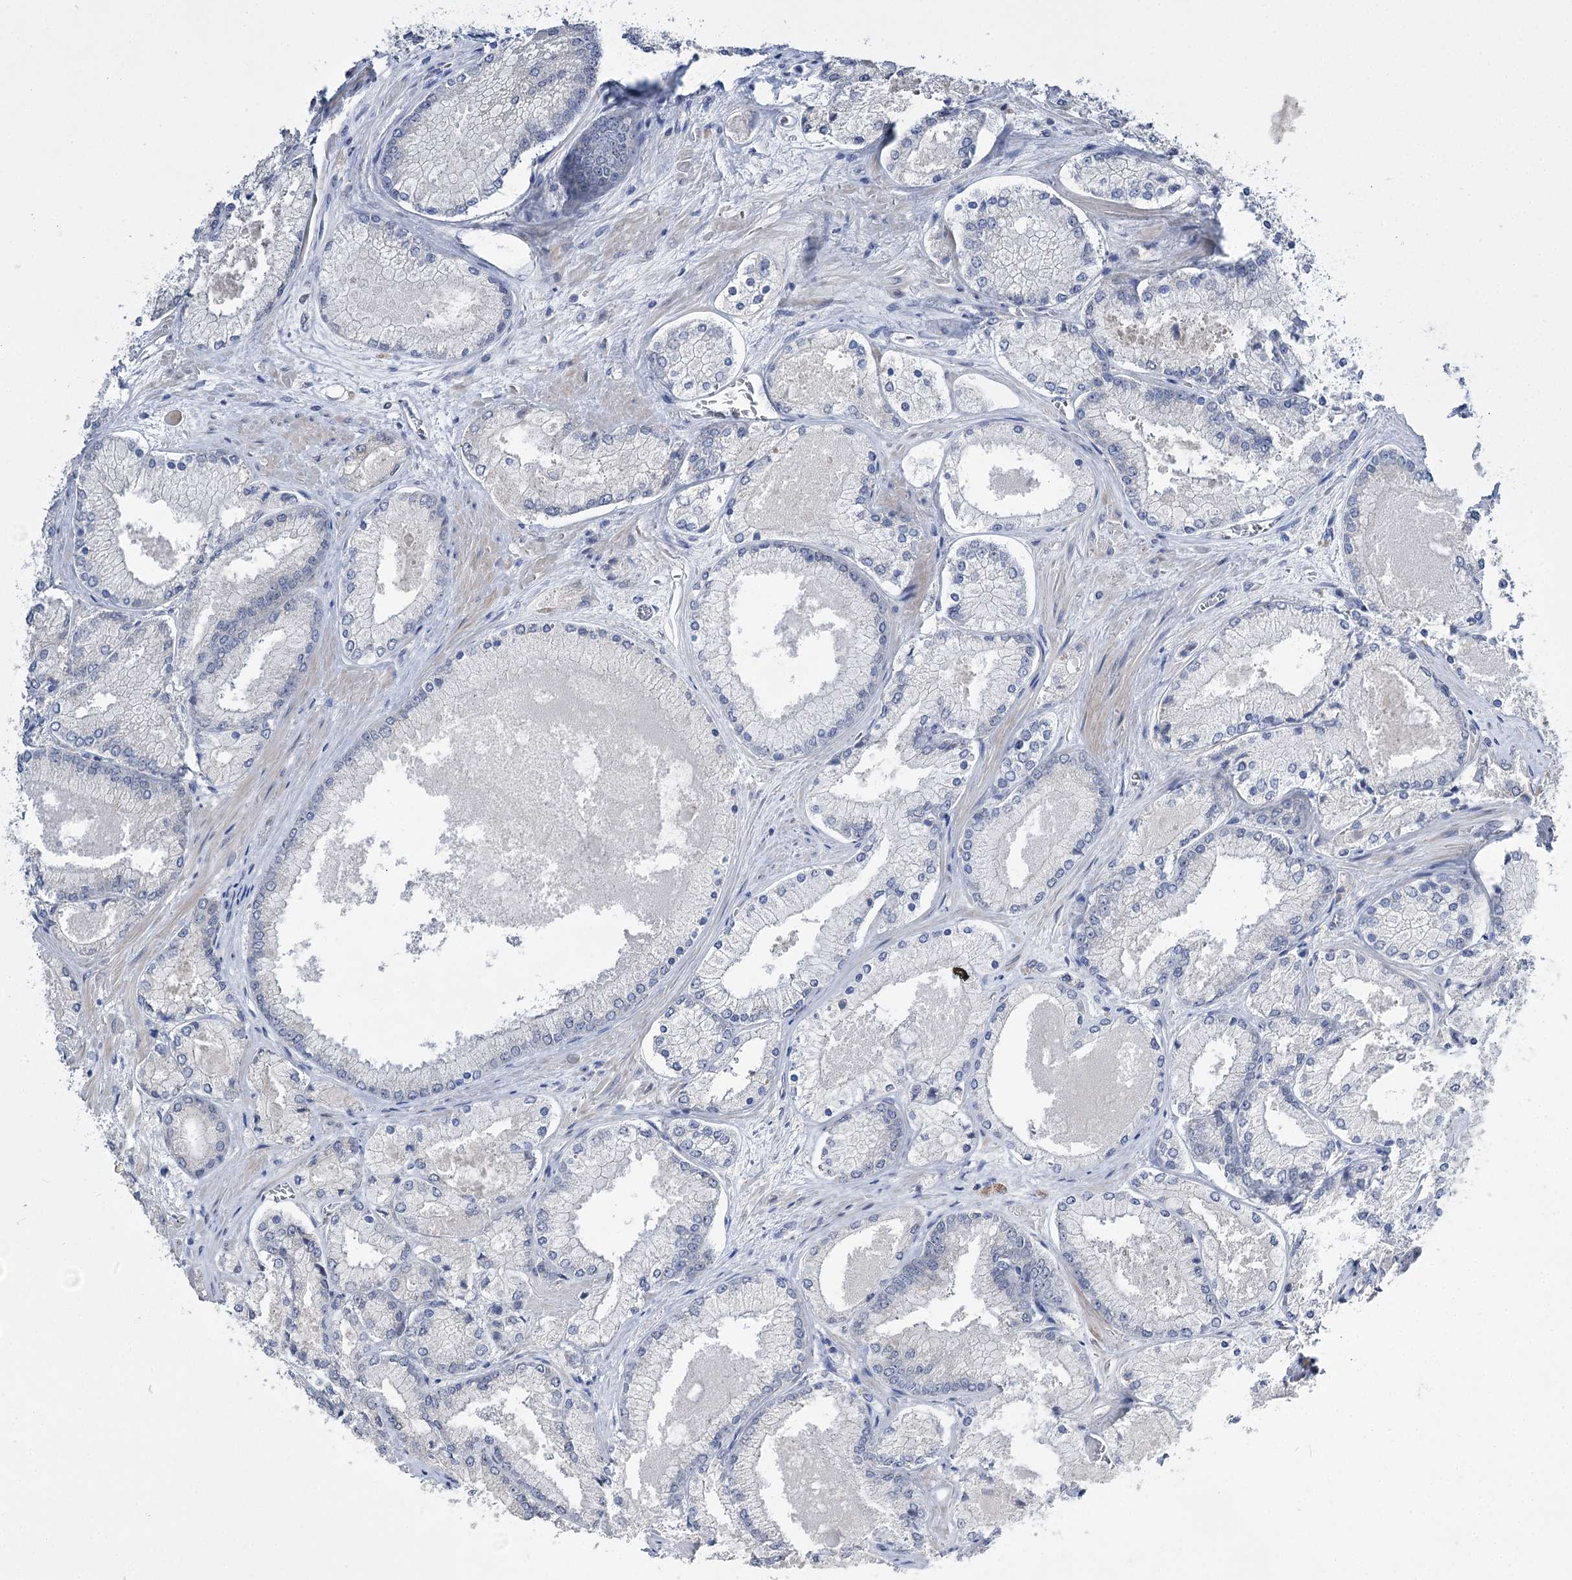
{"staining": {"intensity": "negative", "quantity": "none", "location": "none"}, "tissue": "prostate cancer", "cell_type": "Tumor cells", "image_type": "cancer", "snomed": [{"axis": "morphology", "description": "Adenocarcinoma, Low grade"}, {"axis": "topography", "description": "Prostate"}], "caption": "Immunohistochemical staining of human low-grade adenocarcinoma (prostate) shows no significant positivity in tumor cells.", "gene": "PHYHIPL", "patient": {"sex": "male", "age": 74}}